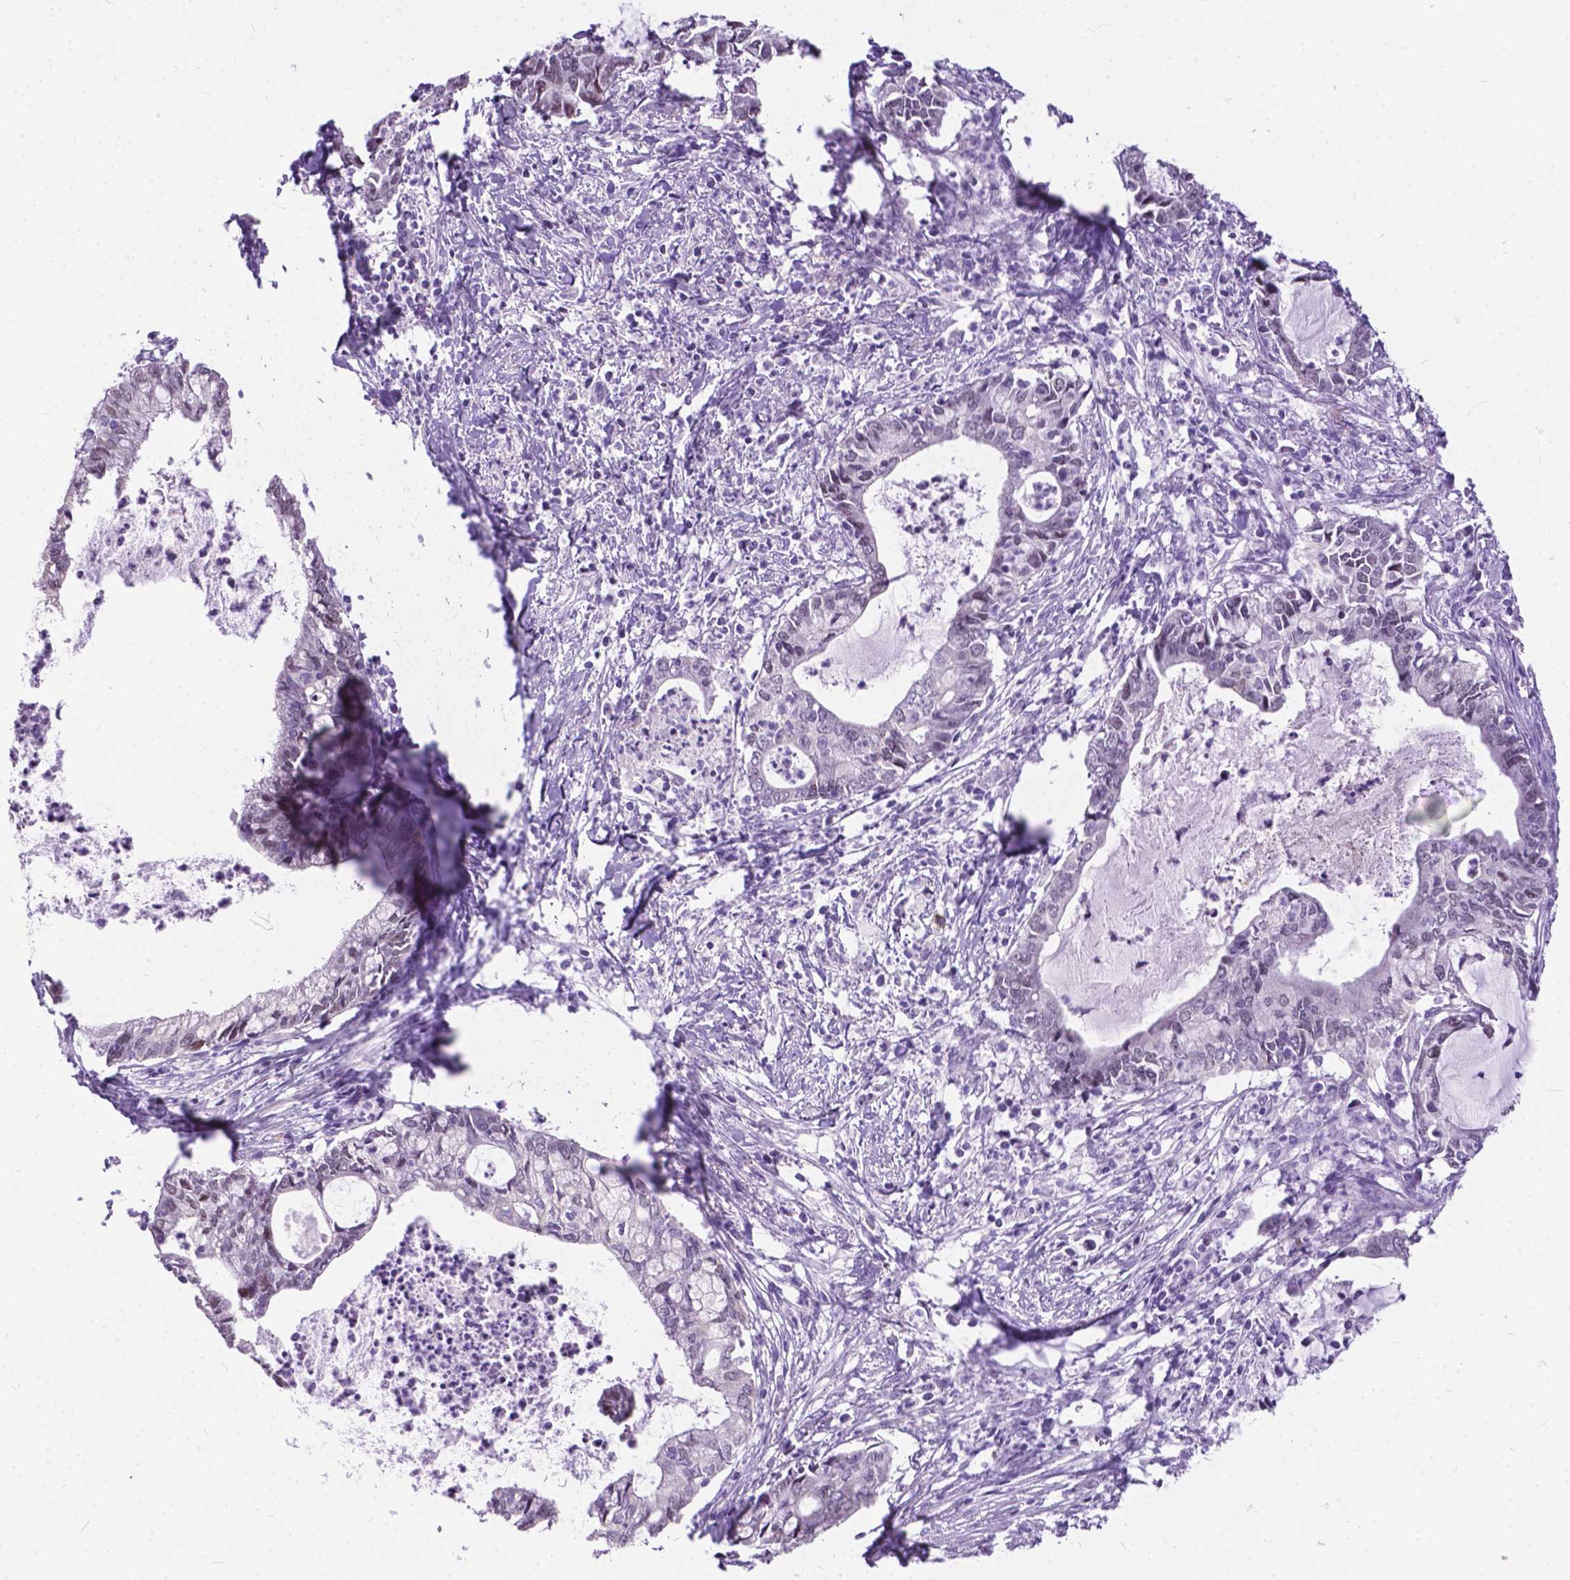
{"staining": {"intensity": "negative", "quantity": "none", "location": "none"}, "tissue": "cervical cancer", "cell_type": "Tumor cells", "image_type": "cancer", "snomed": [{"axis": "morphology", "description": "Adenocarcinoma, NOS"}, {"axis": "topography", "description": "Cervix"}], "caption": "The IHC photomicrograph has no significant staining in tumor cells of adenocarcinoma (cervical) tissue. (Stains: DAB (3,3'-diaminobenzidine) immunohistochemistry (IHC) with hematoxylin counter stain, Microscopy: brightfield microscopy at high magnification).", "gene": "BSND", "patient": {"sex": "female", "age": 42}}